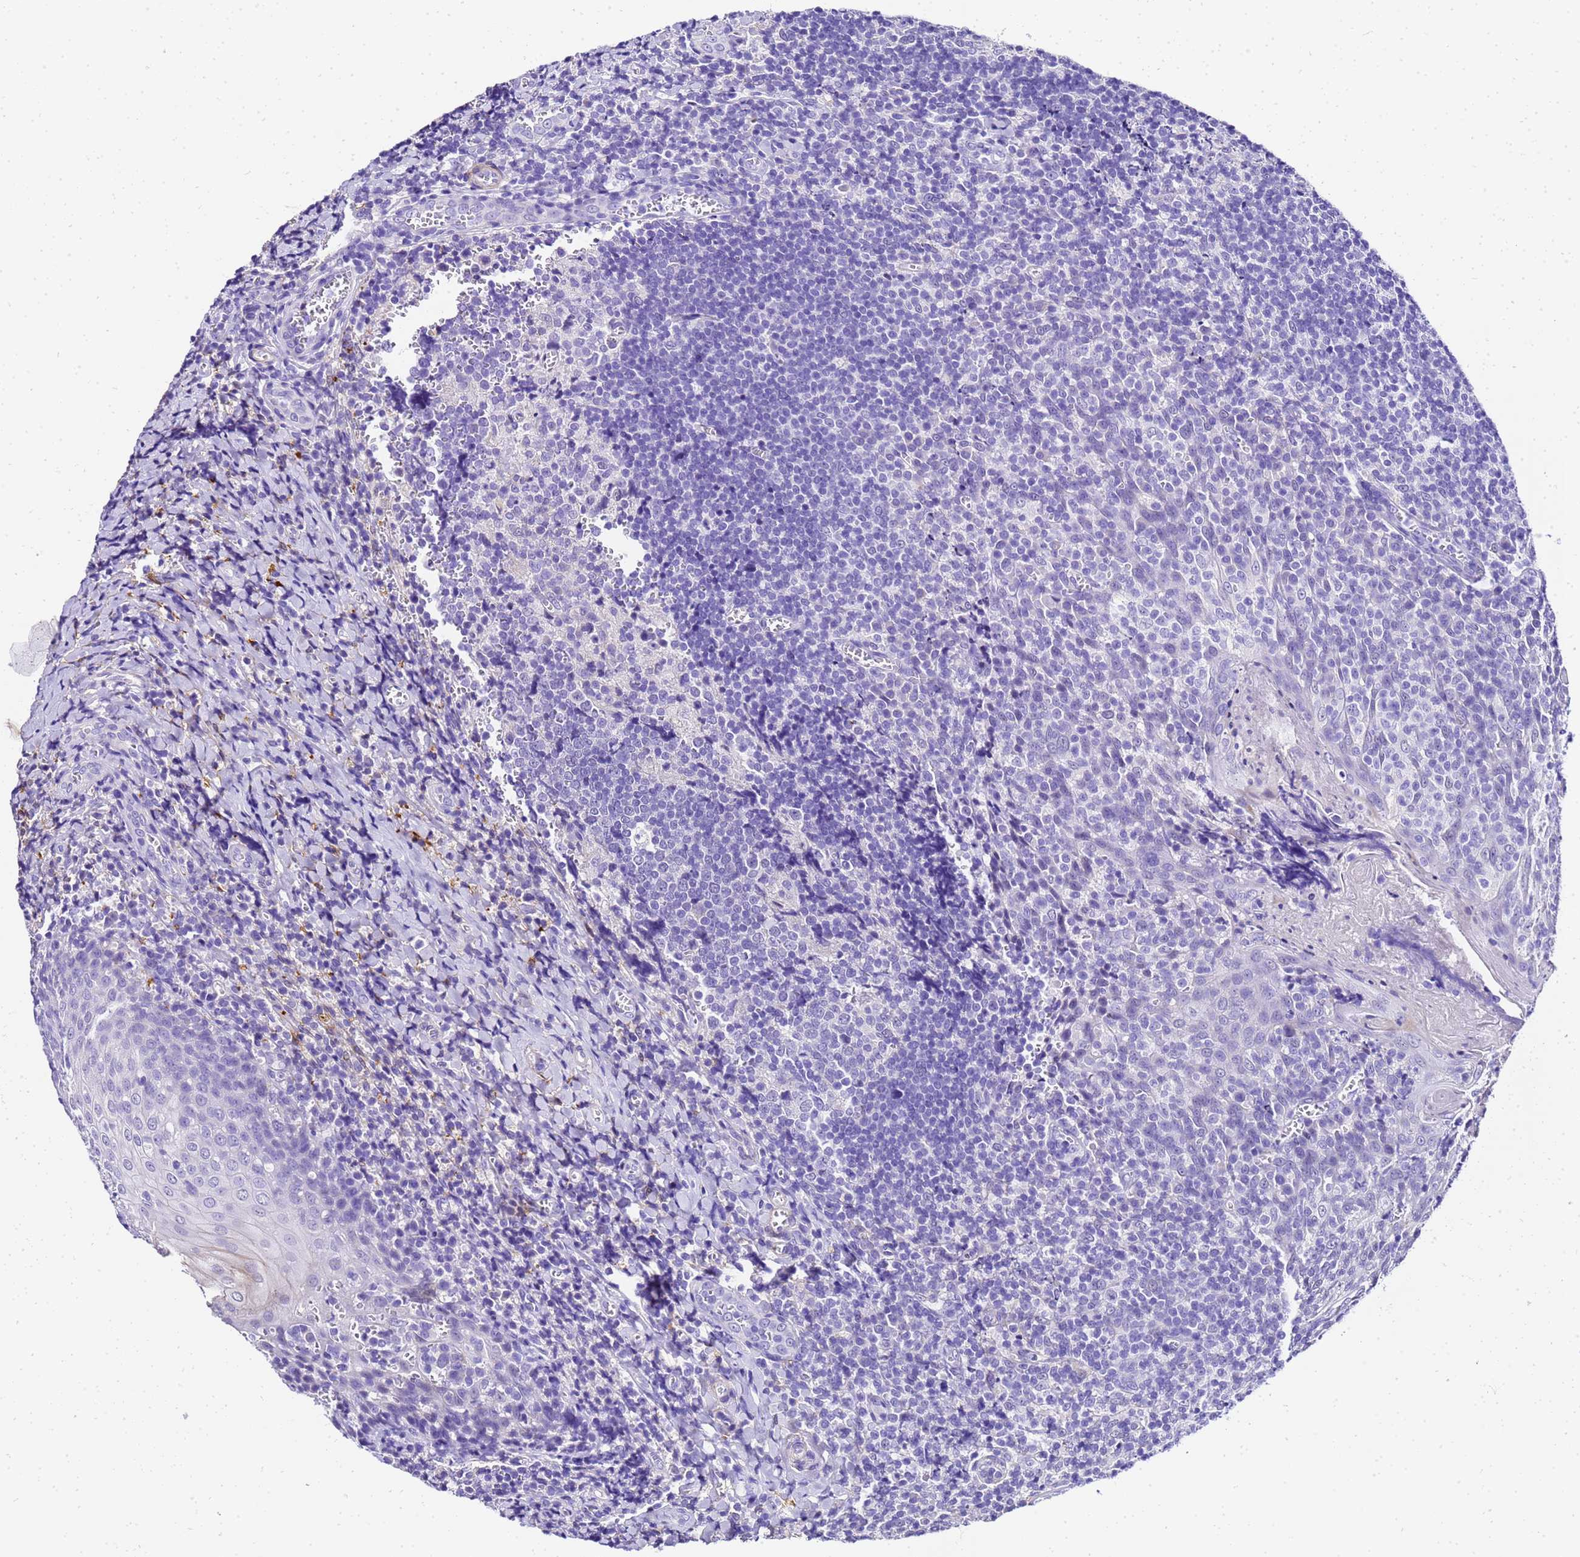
{"staining": {"intensity": "negative", "quantity": "none", "location": "none"}, "tissue": "tonsil", "cell_type": "Germinal center cells", "image_type": "normal", "snomed": [{"axis": "morphology", "description": "Normal tissue, NOS"}, {"axis": "topography", "description": "Tonsil"}], "caption": "The immunohistochemistry micrograph has no significant positivity in germinal center cells of tonsil.", "gene": "HSPB6", "patient": {"sex": "male", "age": 27}}